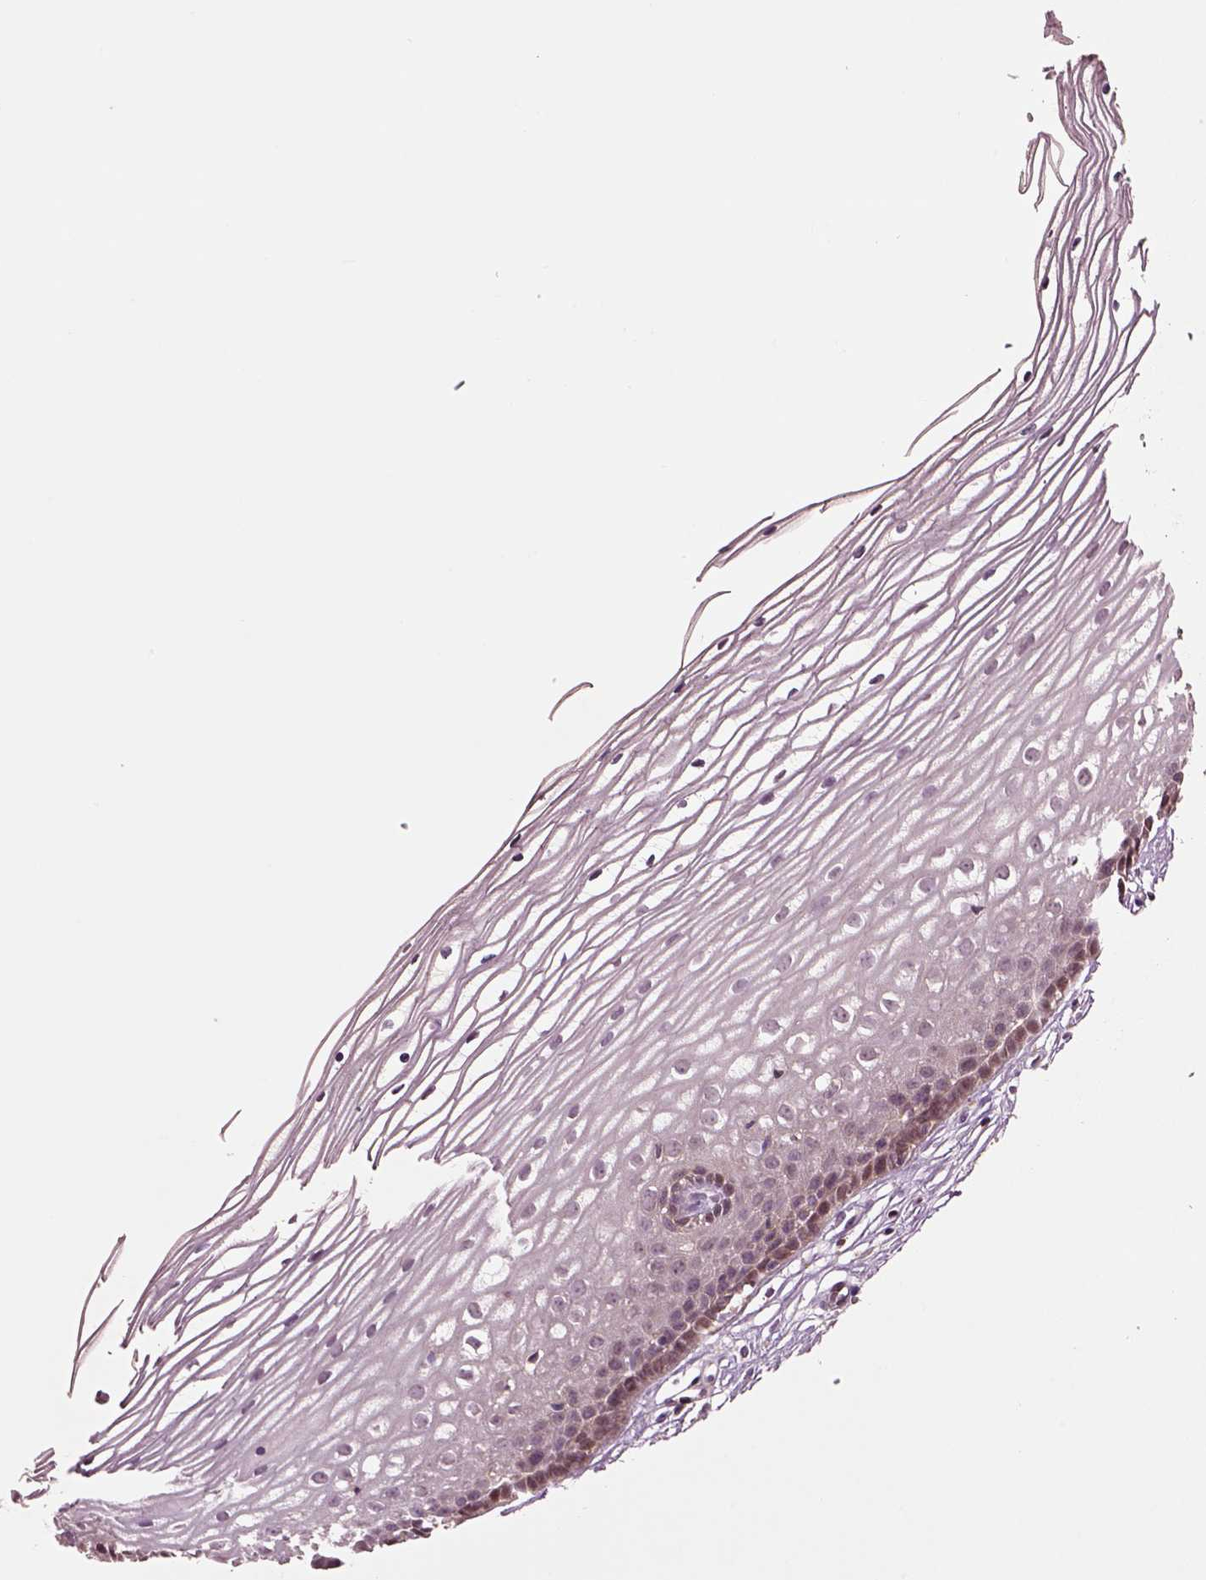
{"staining": {"intensity": "weak", "quantity": "25%-75%", "location": "cytoplasmic/membranous"}, "tissue": "cervix", "cell_type": "Glandular cells", "image_type": "normal", "snomed": [{"axis": "morphology", "description": "Normal tissue, NOS"}, {"axis": "topography", "description": "Cervix"}], "caption": "IHC staining of benign cervix, which shows low levels of weak cytoplasmic/membranous staining in approximately 25%-75% of glandular cells indicating weak cytoplasmic/membranous protein expression. The staining was performed using DAB (brown) for protein detection and nuclei were counterstained in hematoxylin (blue).", "gene": "MTHFS", "patient": {"sex": "female", "age": 40}}